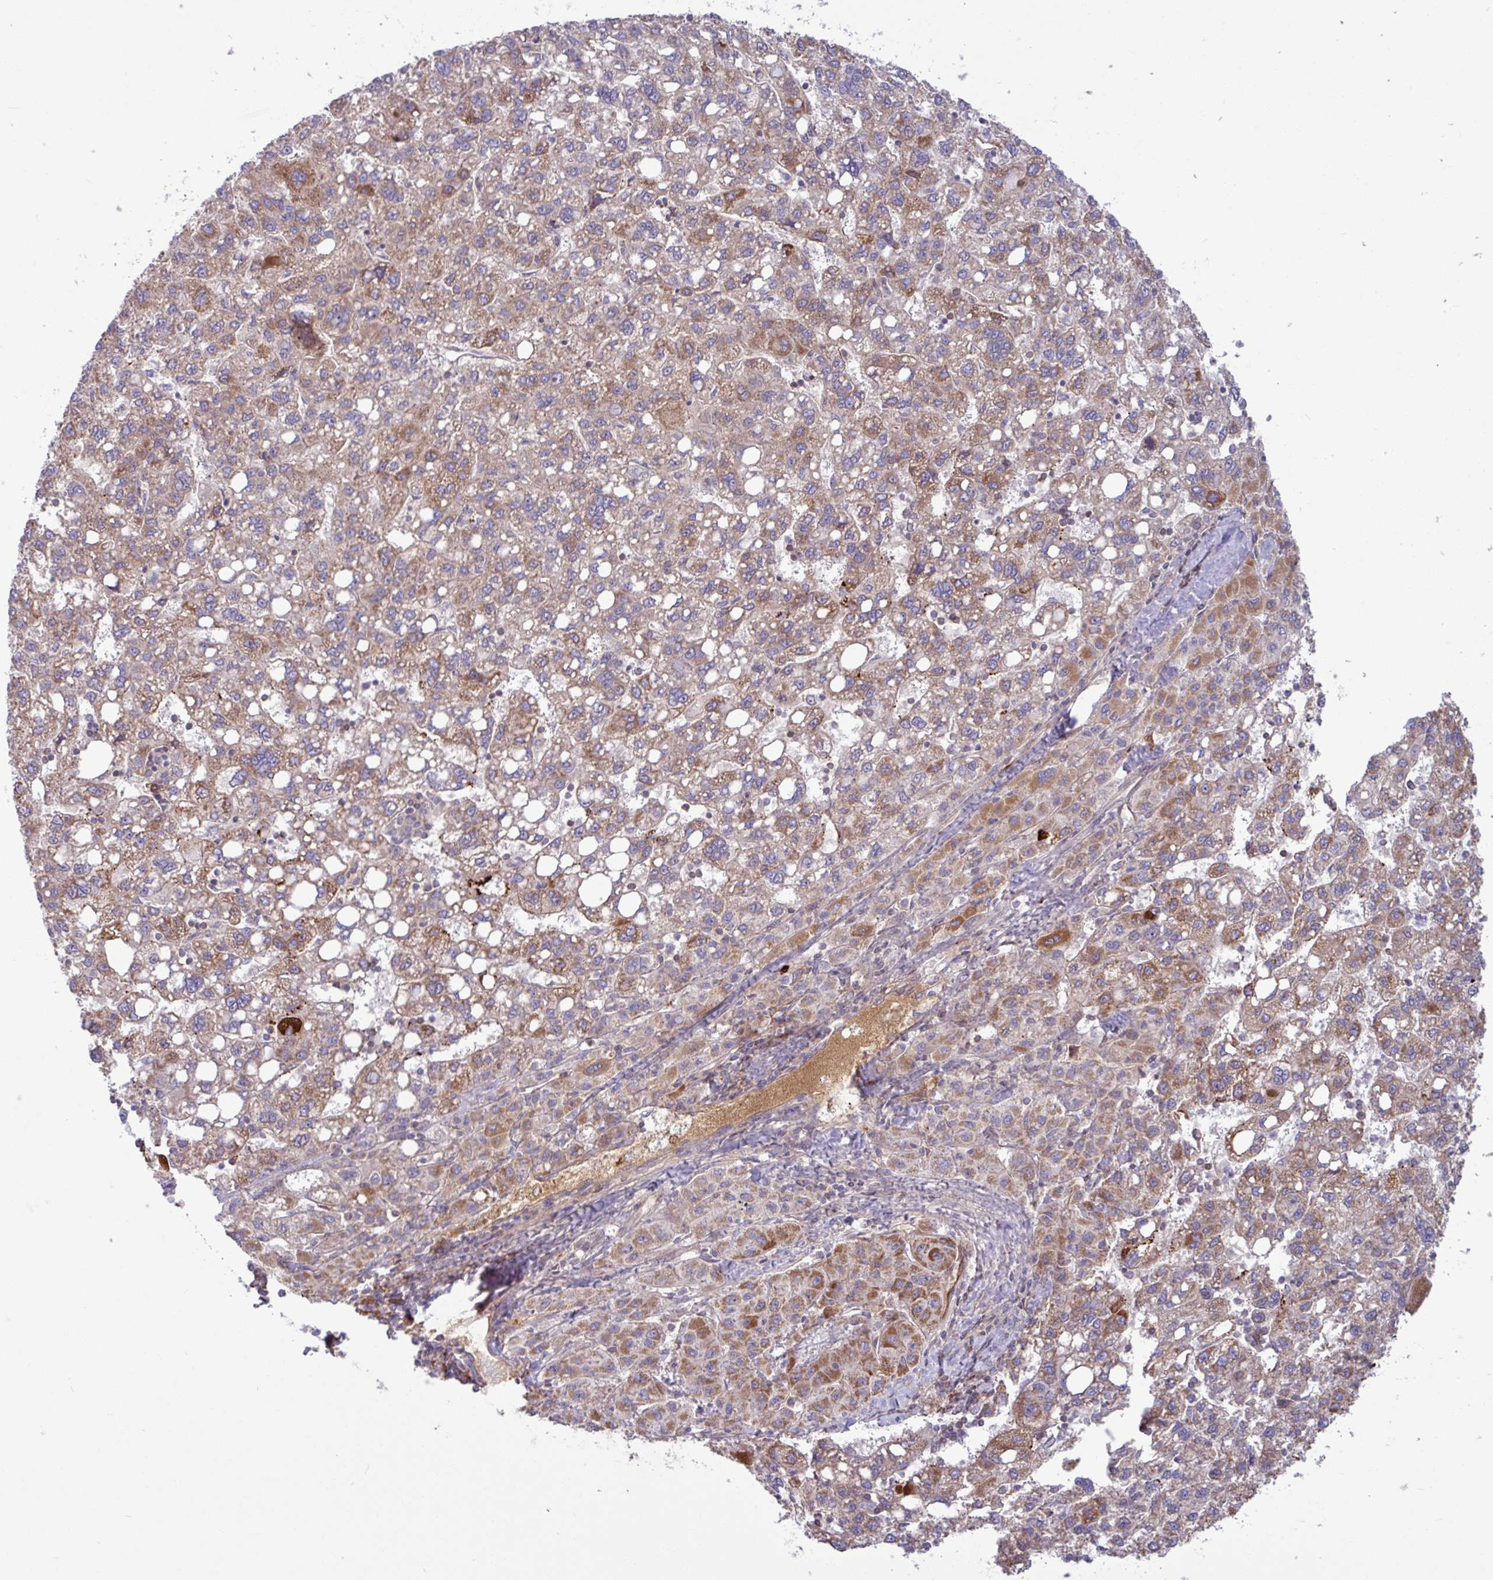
{"staining": {"intensity": "moderate", "quantity": "25%-75%", "location": "cytoplasmic/membranous"}, "tissue": "liver cancer", "cell_type": "Tumor cells", "image_type": "cancer", "snomed": [{"axis": "morphology", "description": "Carcinoma, Hepatocellular, NOS"}, {"axis": "topography", "description": "Liver"}], "caption": "Tumor cells reveal moderate cytoplasmic/membranous staining in about 25%-75% of cells in liver cancer.", "gene": "B4GALNT4", "patient": {"sex": "female", "age": 82}}